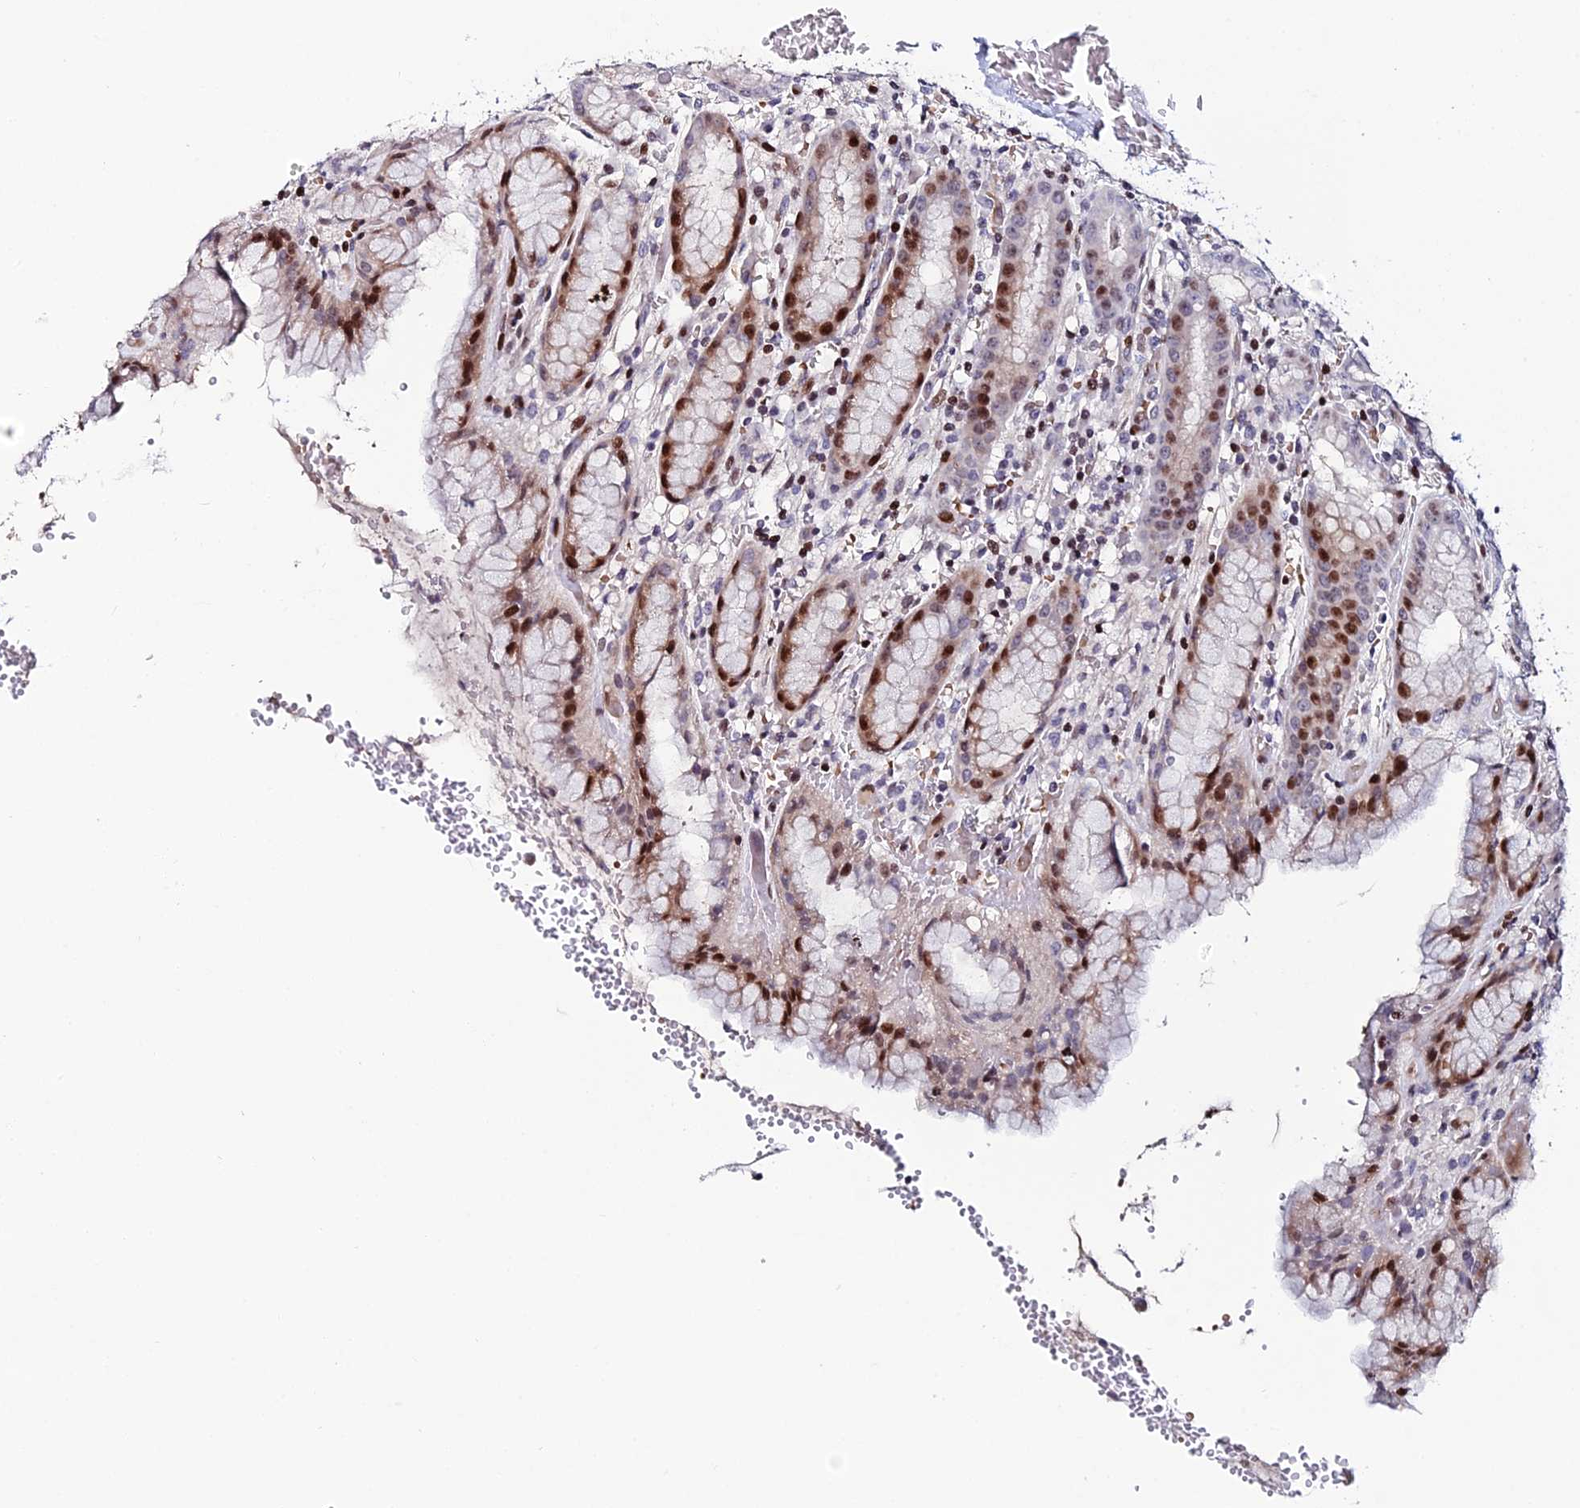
{"staining": {"intensity": "strong", "quantity": "25%-75%", "location": "nuclear"}, "tissue": "stomach", "cell_type": "Glandular cells", "image_type": "normal", "snomed": [{"axis": "morphology", "description": "Normal tissue, NOS"}, {"axis": "topography", "description": "Stomach, upper"}], "caption": "Brown immunohistochemical staining in normal human stomach reveals strong nuclear staining in approximately 25%-75% of glandular cells. (Brightfield microscopy of DAB IHC at high magnification).", "gene": "MYNN", "patient": {"sex": "male", "age": 52}}